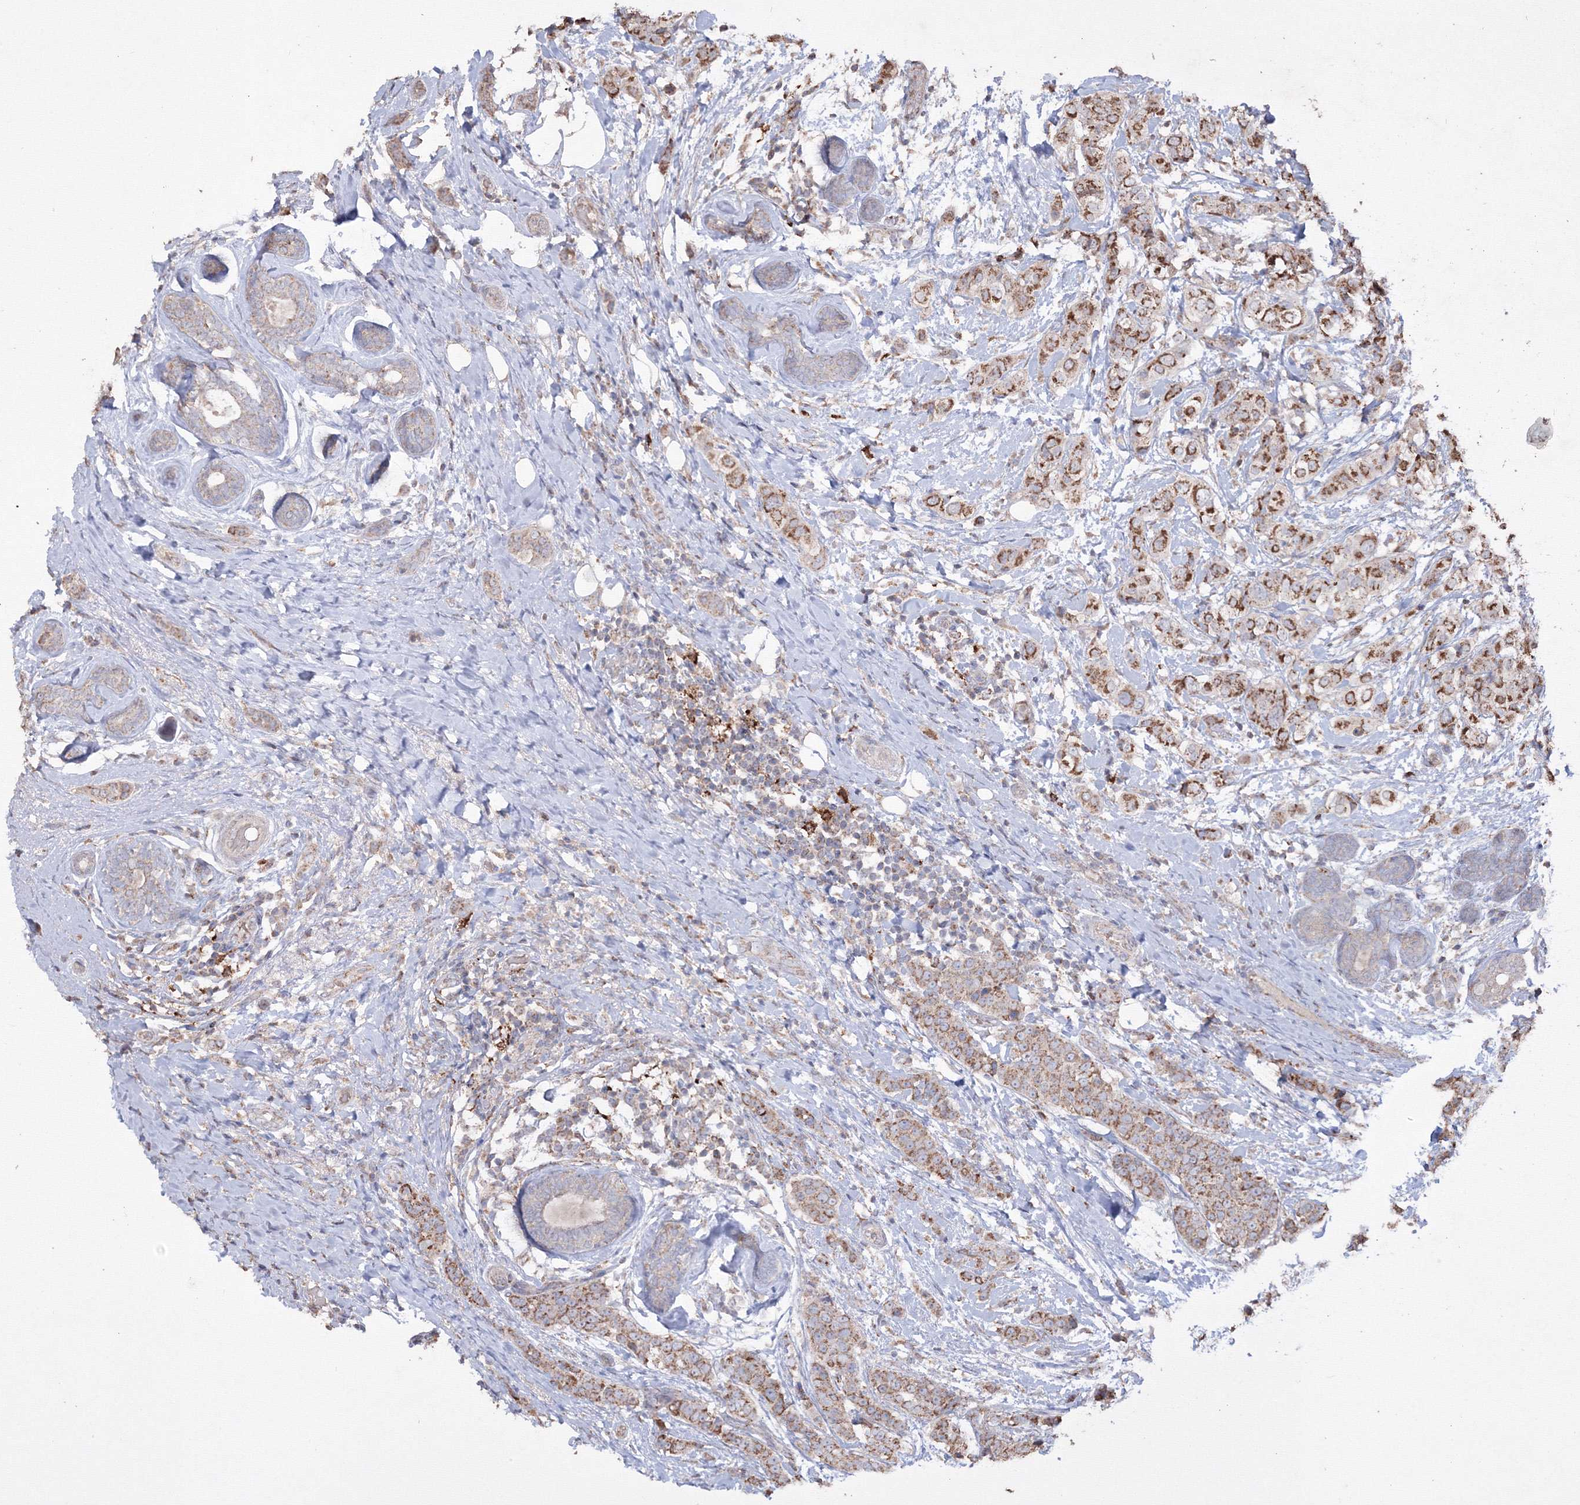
{"staining": {"intensity": "moderate", "quantity": ">75%", "location": "cytoplasmic/membranous"}, "tissue": "breast cancer", "cell_type": "Tumor cells", "image_type": "cancer", "snomed": [{"axis": "morphology", "description": "Lobular carcinoma"}, {"axis": "topography", "description": "Breast"}], "caption": "Moderate cytoplasmic/membranous expression is present in approximately >75% of tumor cells in breast cancer (lobular carcinoma).", "gene": "GRSF1", "patient": {"sex": "female", "age": 51}}